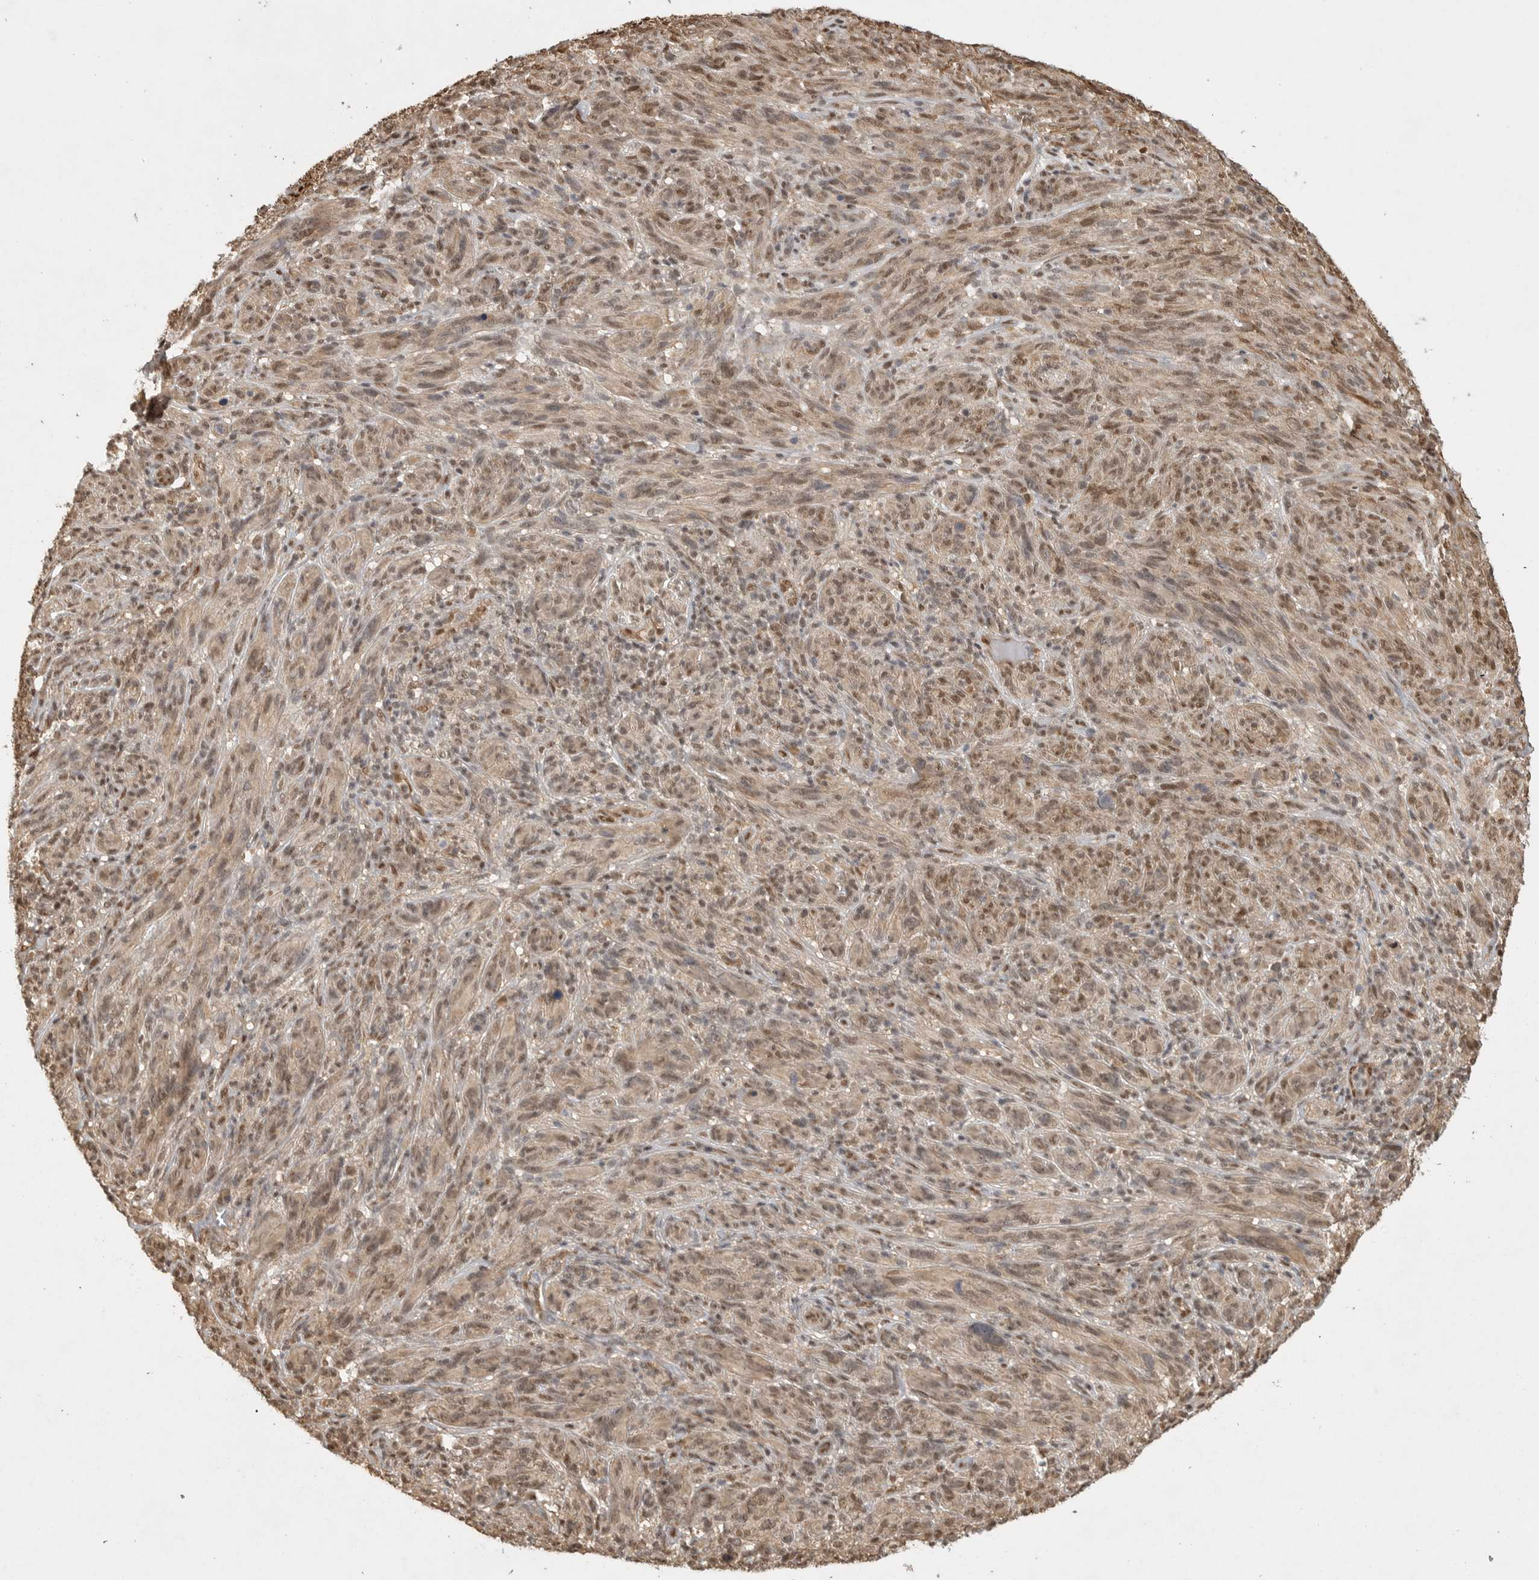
{"staining": {"intensity": "moderate", "quantity": ">75%", "location": "cytoplasmic/membranous,nuclear"}, "tissue": "melanoma", "cell_type": "Tumor cells", "image_type": "cancer", "snomed": [{"axis": "morphology", "description": "Malignant melanoma, NOS"}, {"axis": "topography", "description": "Skin of head"}], "caption": "Immunohistochemical staining of malignant melanoma displays medium levels of moderate cytoplasmic/membranous and nuclear expression in about >75% of tumor cells. (DAB IHC, brown staining for protein, blue staining for nuclei).", "gene": "DFFA", "patient": {"sex": "male", "age": 96}}